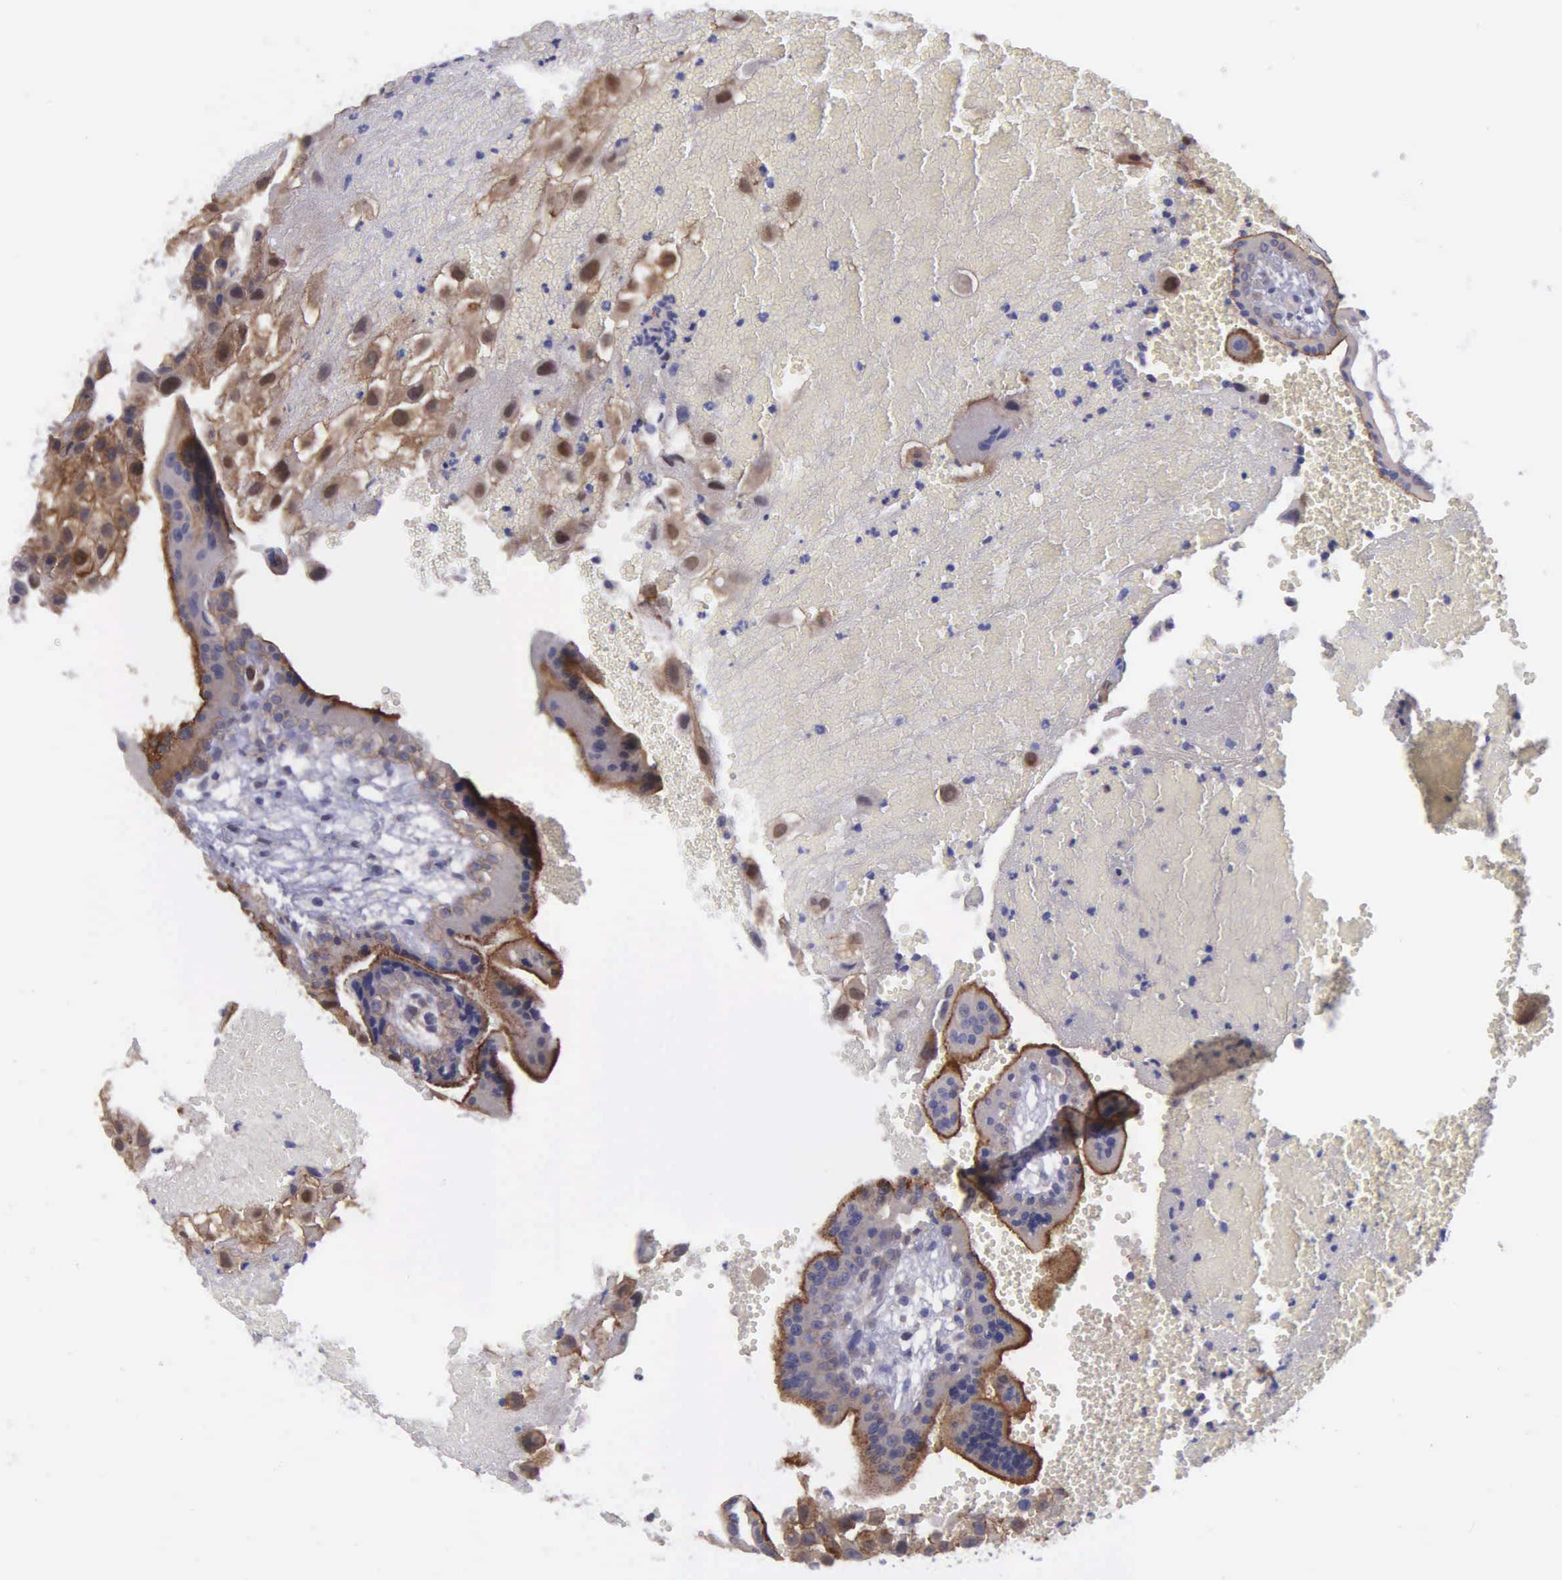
{"staining": {"intensity": "moderate", "quantity": "<25%", "location": "nuclear"}, "tissue": "placenta", "cell_type": "Decidual cells", "image_type": "normal", "snomed": [{"axis": "morphology", "description": "Normal tissue, NOS"}, {"axis": "topography", "description": "Placenta"}], "caption": "Decidual cells reveal moderate nuclear staining in approximately <25% of cells in benign placenta.", "gene": "MICAL3", "patient": {"sex": "female", "age": 30}}